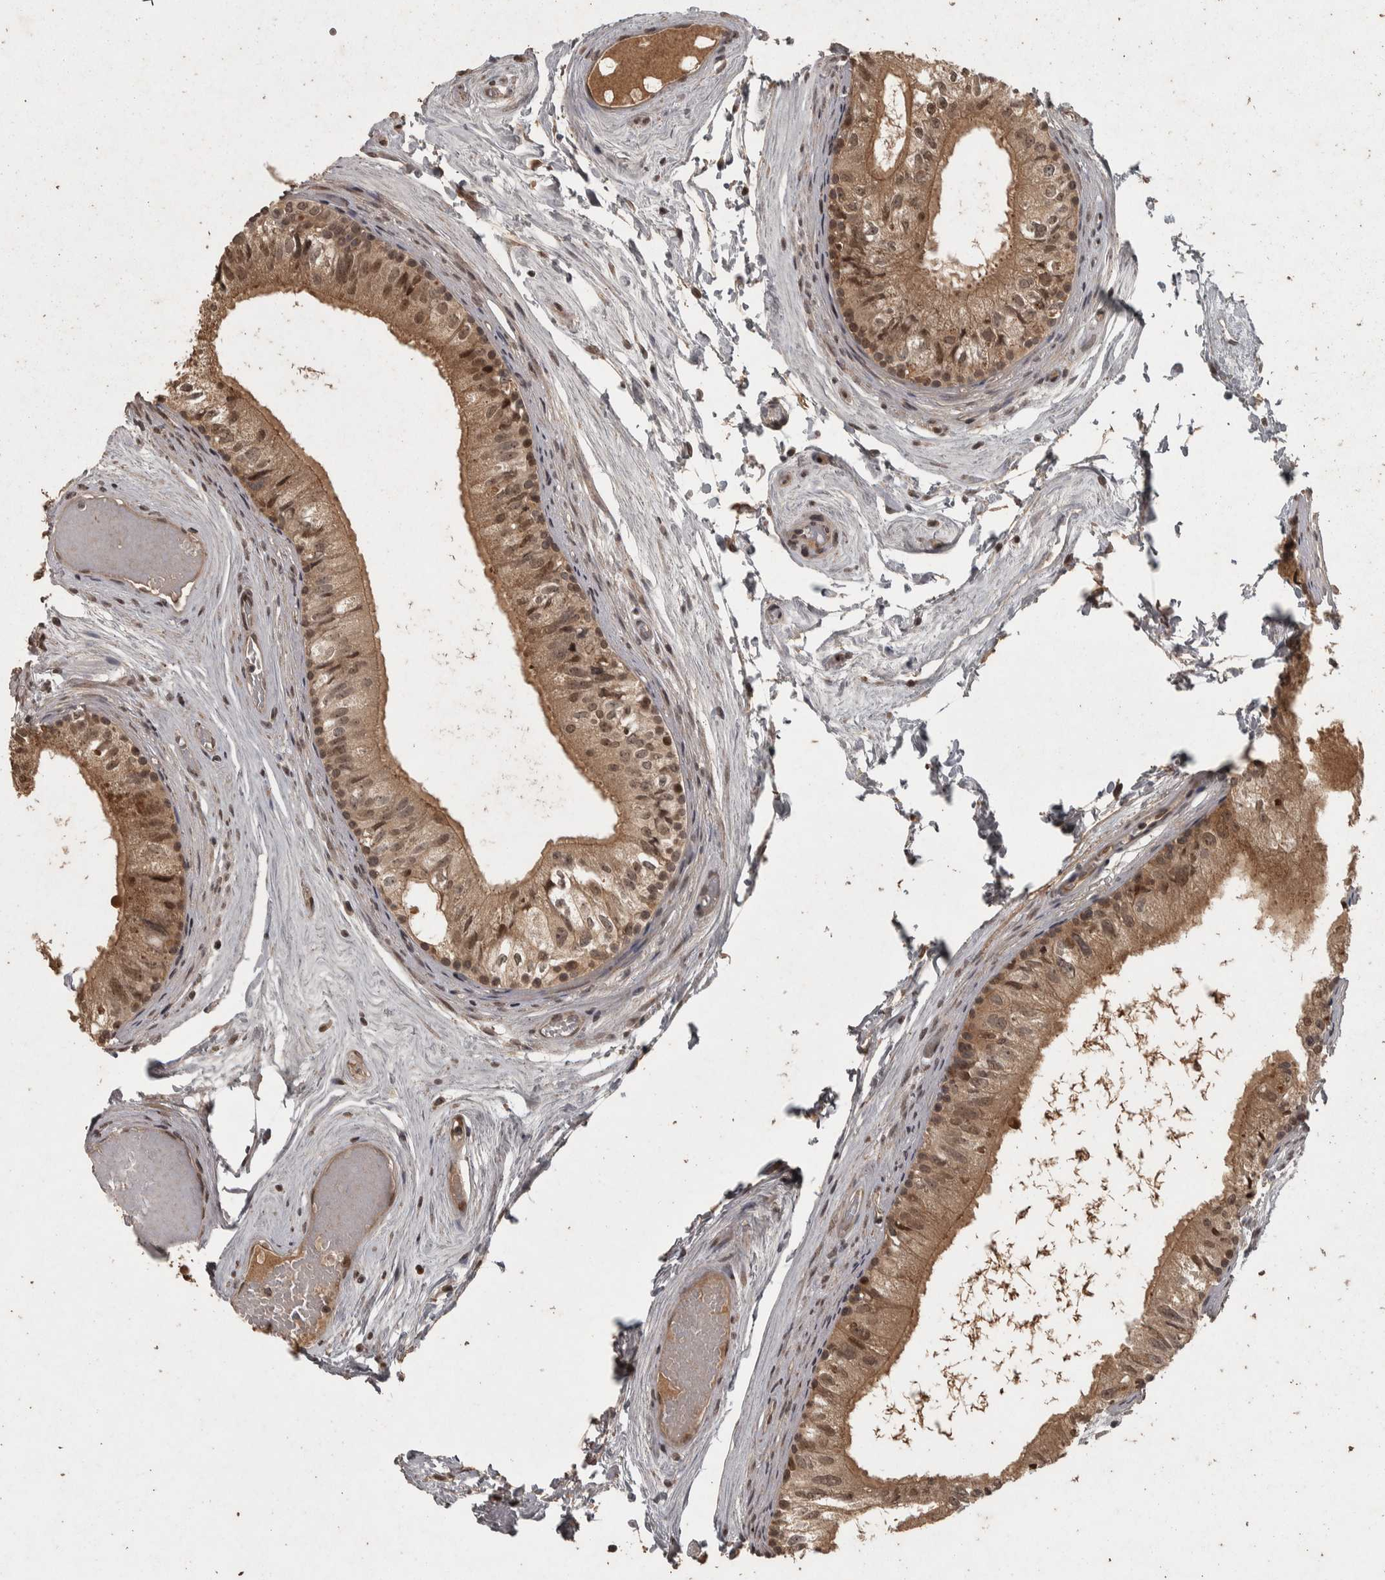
{"staining": {"intensity": "strong", "quantity": "25%-75%", "location": "cytoplasmic/membranous,nuclear"}, "tissue": "epididymis", "cell_type": "Glandular cells", "image_type": "normal", "snomed": [{"axis": "morphology", "description": "Normal tissue, NOS"}, {"axis": "topography", "description": "Epididymis"}], "caption": "Protein expression by IHC exhibits strong cytoplasmic/membranous,nuclear staining in about 25%-75% of glandular cells in normal epididymis.", "gene": "ACO1", "patient": {"sex": "male", "age": 79}}